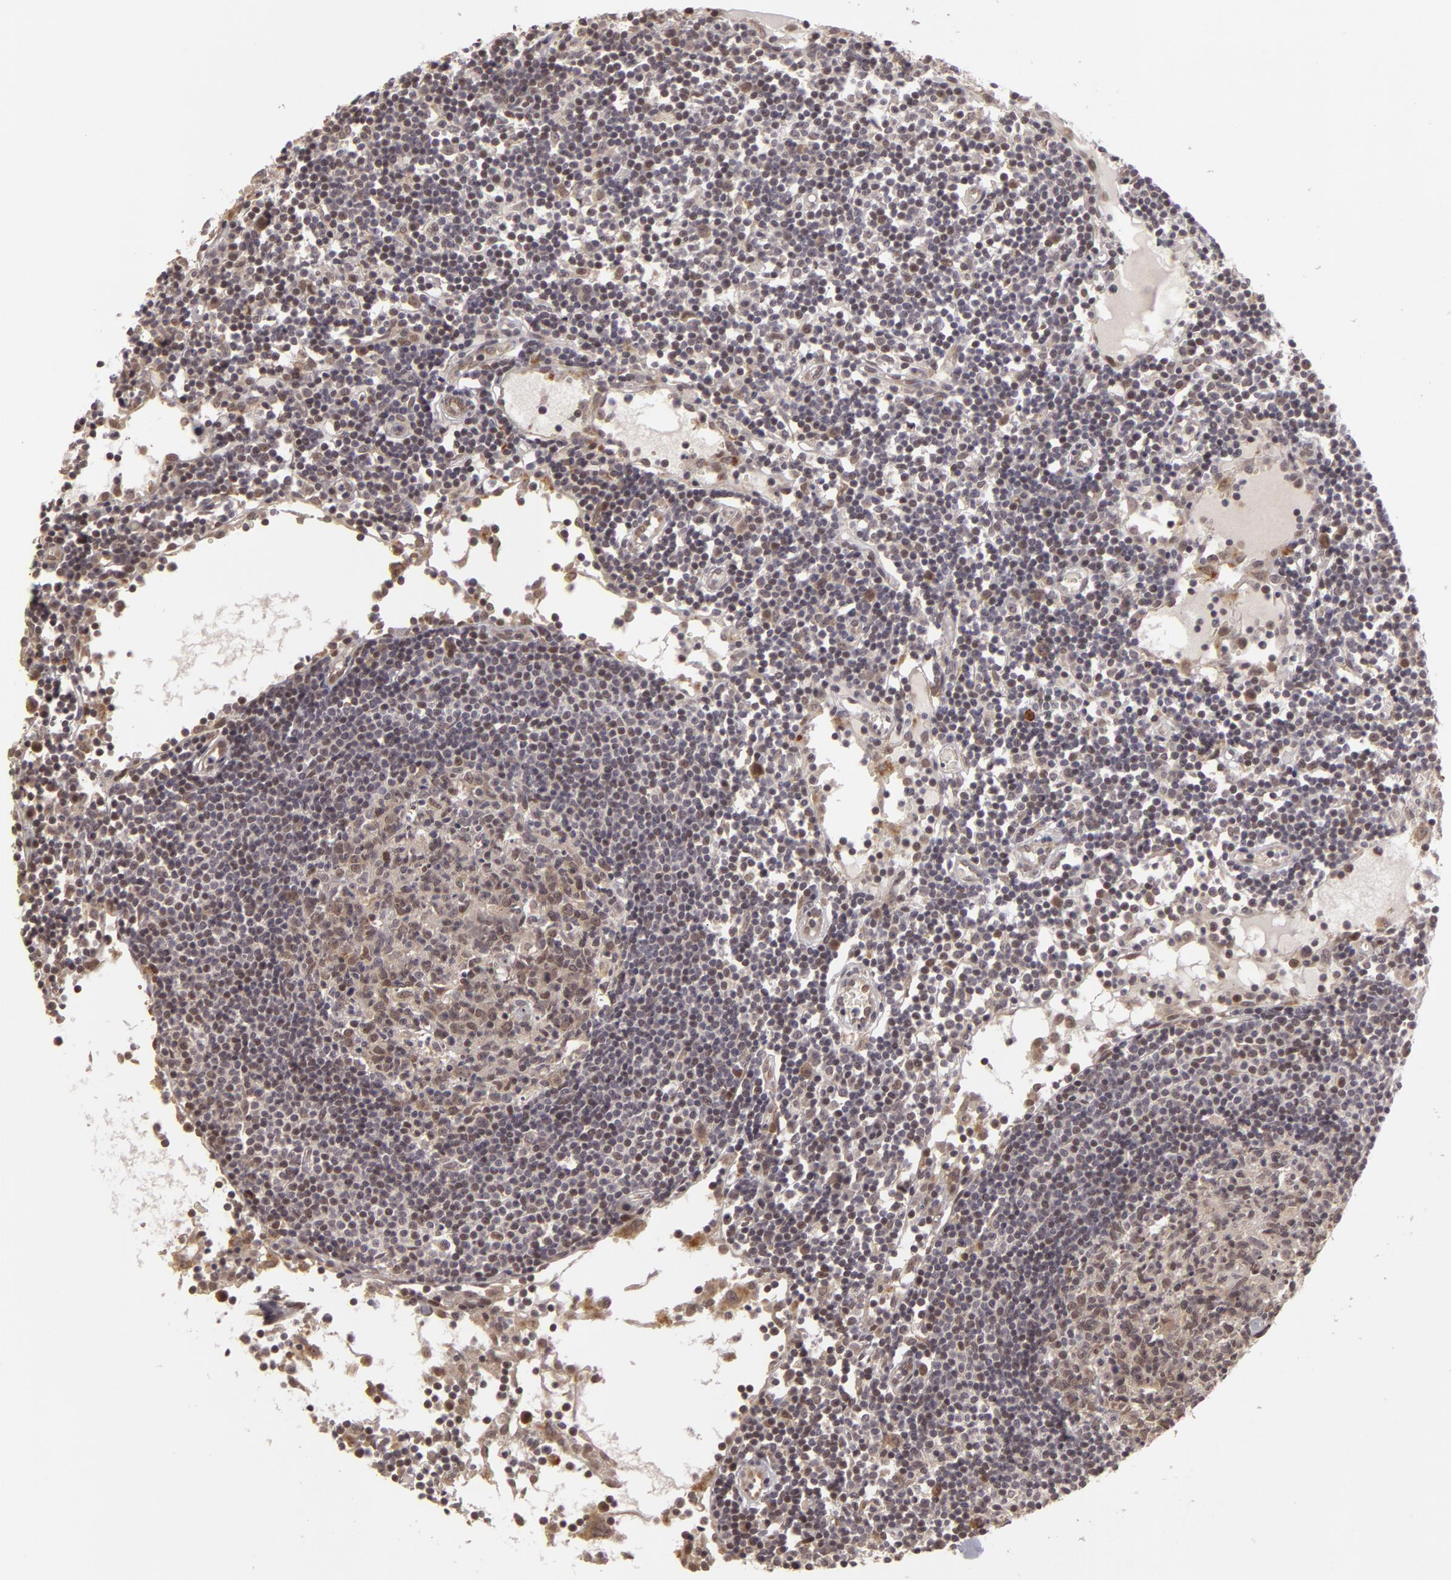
{"staining": {"intensity": "weak", "quantity": ">75%", "location": "nuclear"}, "tissue": "lymph node", "cell_type": "Germinal center cells", "image_type": "normal", "snomed": [{"axis": "morphology", "description": "Normal tissue, NOS"}, {"axis": "topography", "description": "Lymph node"}], "caption": "A brown stain labels weak nuclear expression of a protein in germinal center cells of normal human lymph node. The staining is performed using DAB brown chromogen to label protein expression. The nuclei are counter-stained blue using hematoxylin.", "gene": "ZNF133", "patient": {"sex": "female", "age": 55}}